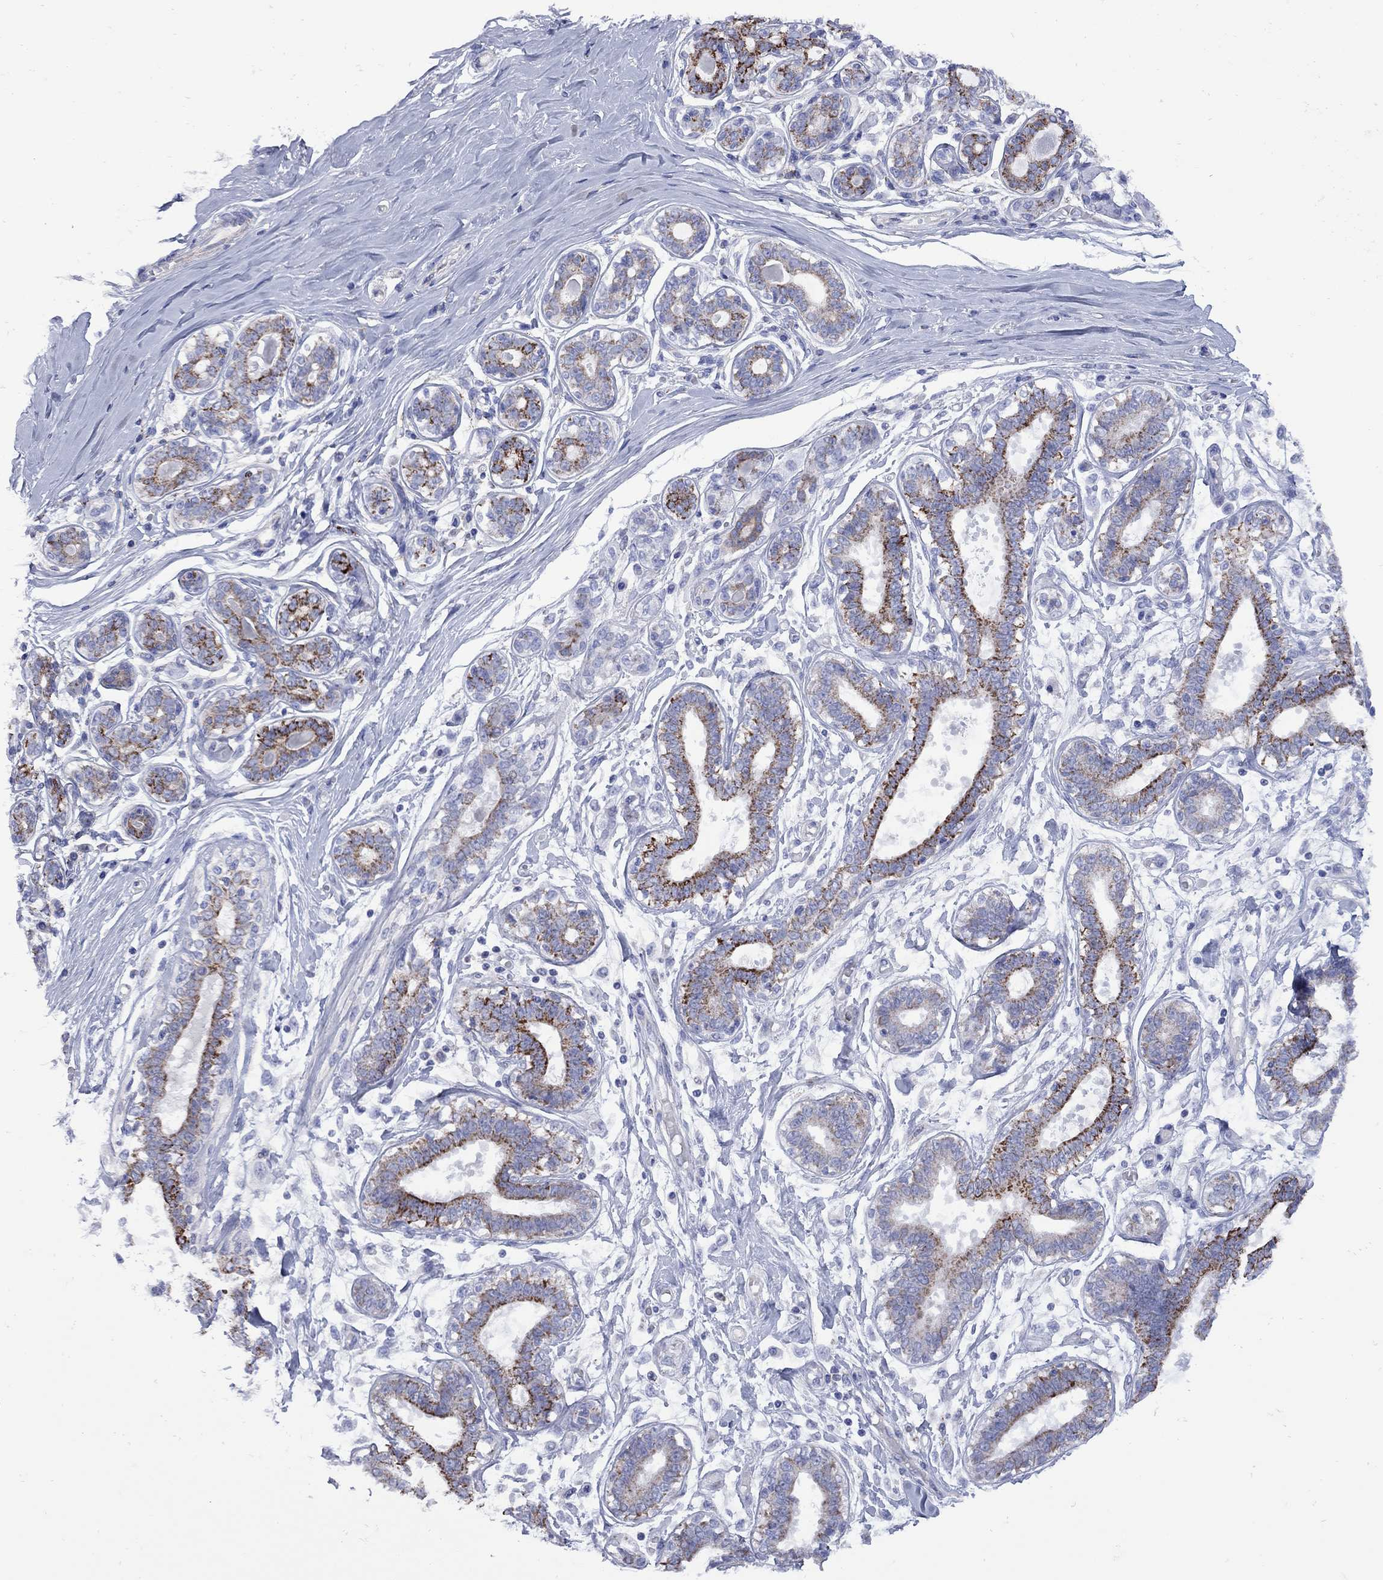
{"staining": {"intensity": "negative", "quantity": "none", "location": "none"}, "tissue": "breast", "cell_type": "Adipocytes", "image_type": "normal", "snomed": [{"axis": "morphology", "description": "Normal tissue, NOS"}, {"axis": "topography", "description": "Skin"}, {"axis": "topography", "description": "Breast"}], "caption": "High power microscopy histopathology image of an immunohistochemistry photomicrograph of normal breast, revealing no significant positivity in adipocytes.", "gene": "SESTD1", "patient": {"sex": "female", "age": 43}}